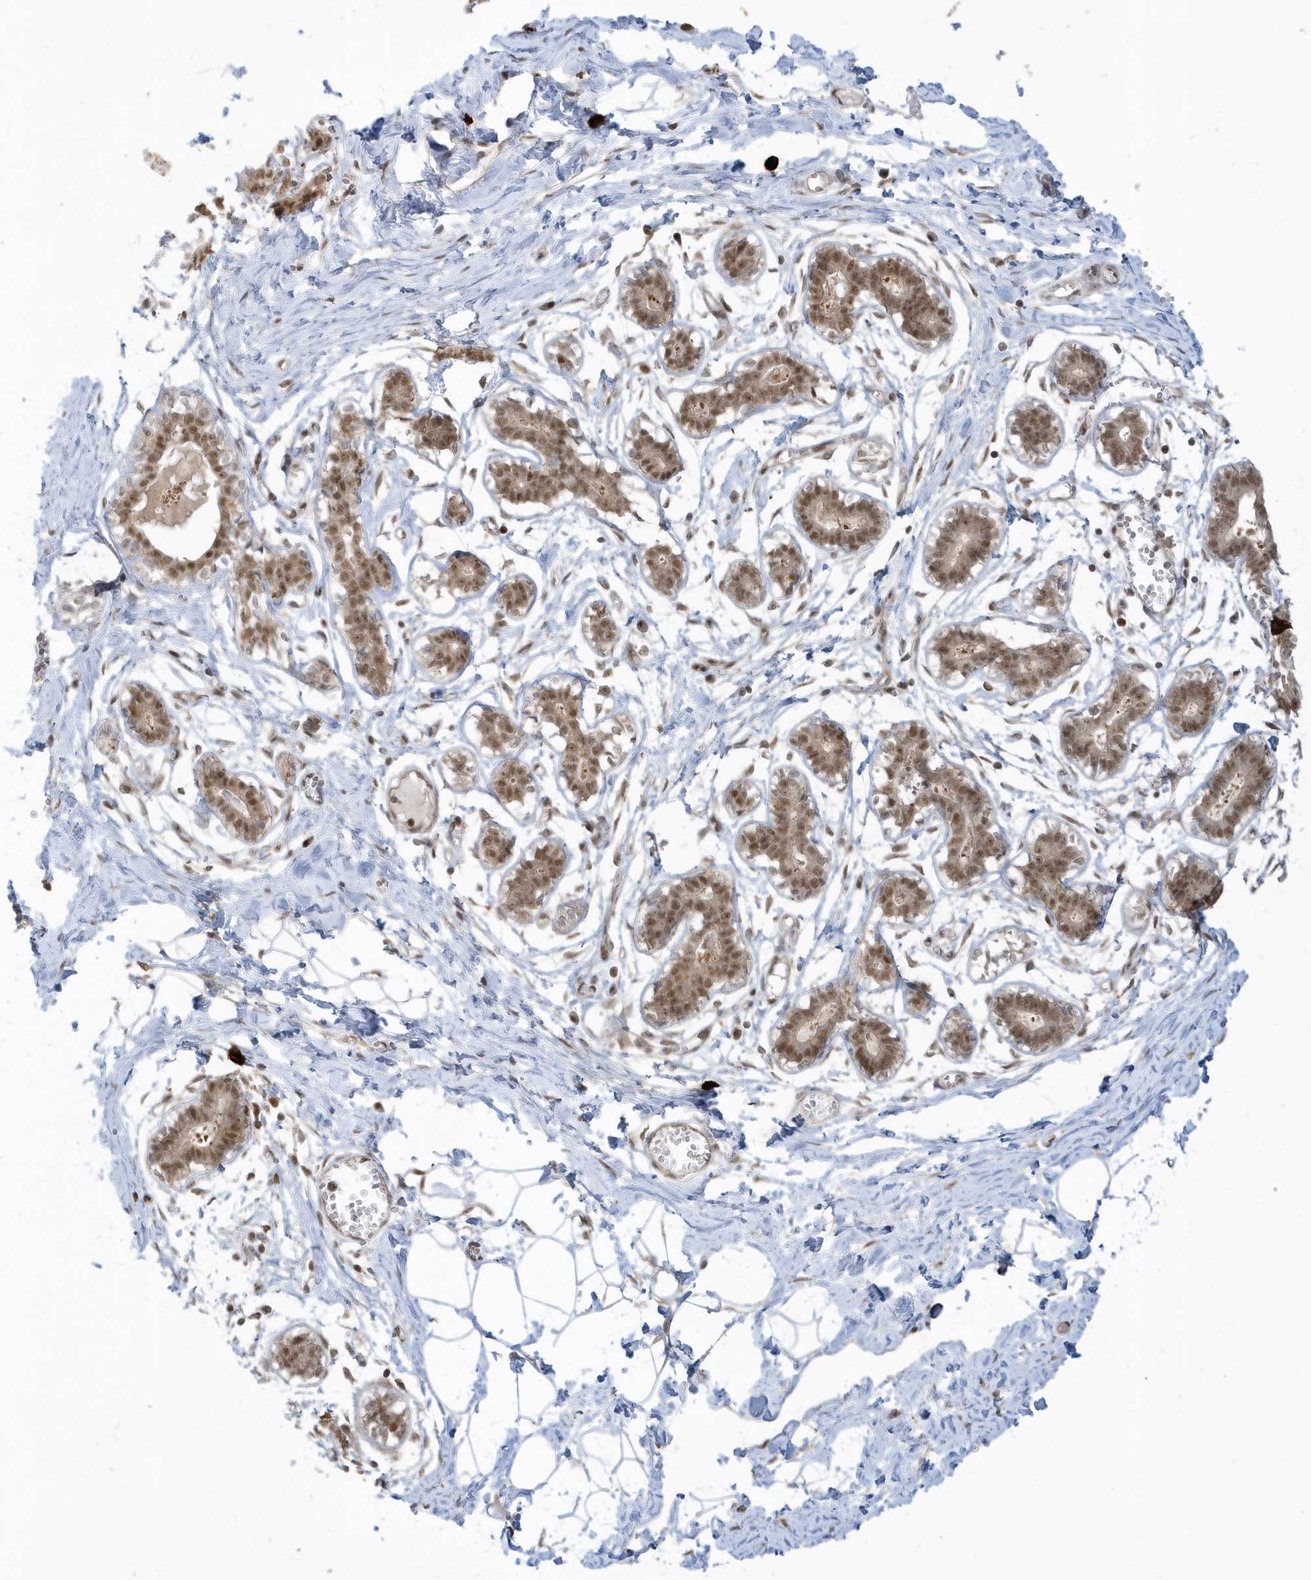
{"staining": {"intensity": "moderate", "quantity": "25%-75%", "location": "nuclear"}, "tissue": "breast", "cell_type": "Adipocytes", "image_type": "normal", "snomed": [{"axis": "morphology", "description": "Normal tissue, NOS"}, {"axis": "topography", "description": "Breast"}], "caption": "Breast stained with DAB IHC reveals medium levels of moderate nuclear expression in approximately 25%-75% of adipocytes. (DAB IHC, brown staining for protein, blue staining for nuclei).", "gene": "PPP1R7", "patient": {"sex": "female", "age": 27}}